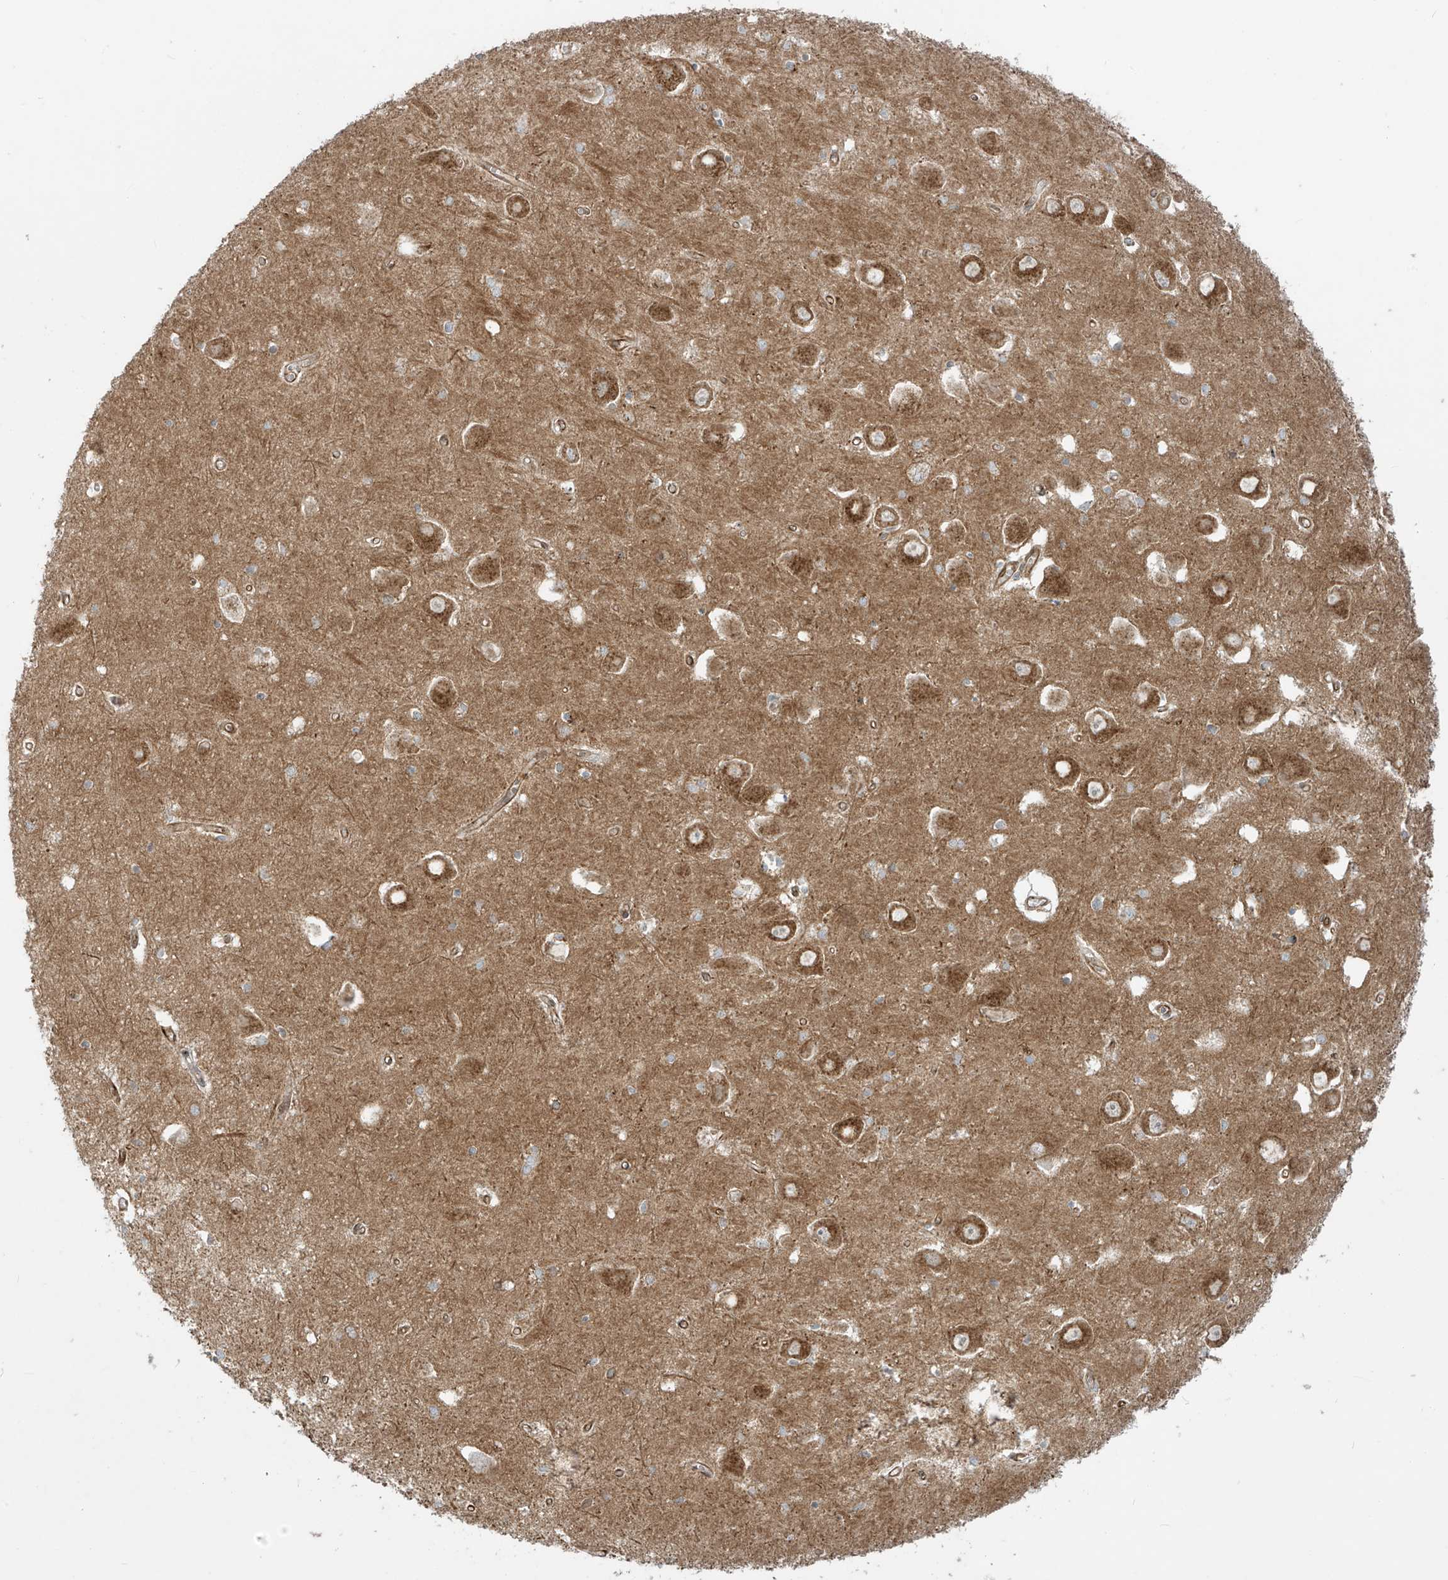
{"staining": {"intensity": "negative", "quantity": "none", "location": "none"}, "tissue": "hippocampus", "cell_type": "Glial cells", "image_type": "normal", "snomed": [{"axis": "morphology", "description": "Normal tissue, NOS"}, {"axis": "topography", "description": "Hippocampus"}], "caption": "This is a photomicrograph of IHC staining of unremarkable hippocampus, which shows no positivity in glial cells.", "gene": "LZTS3", "patient": {"sex": "male", "age": 70}}